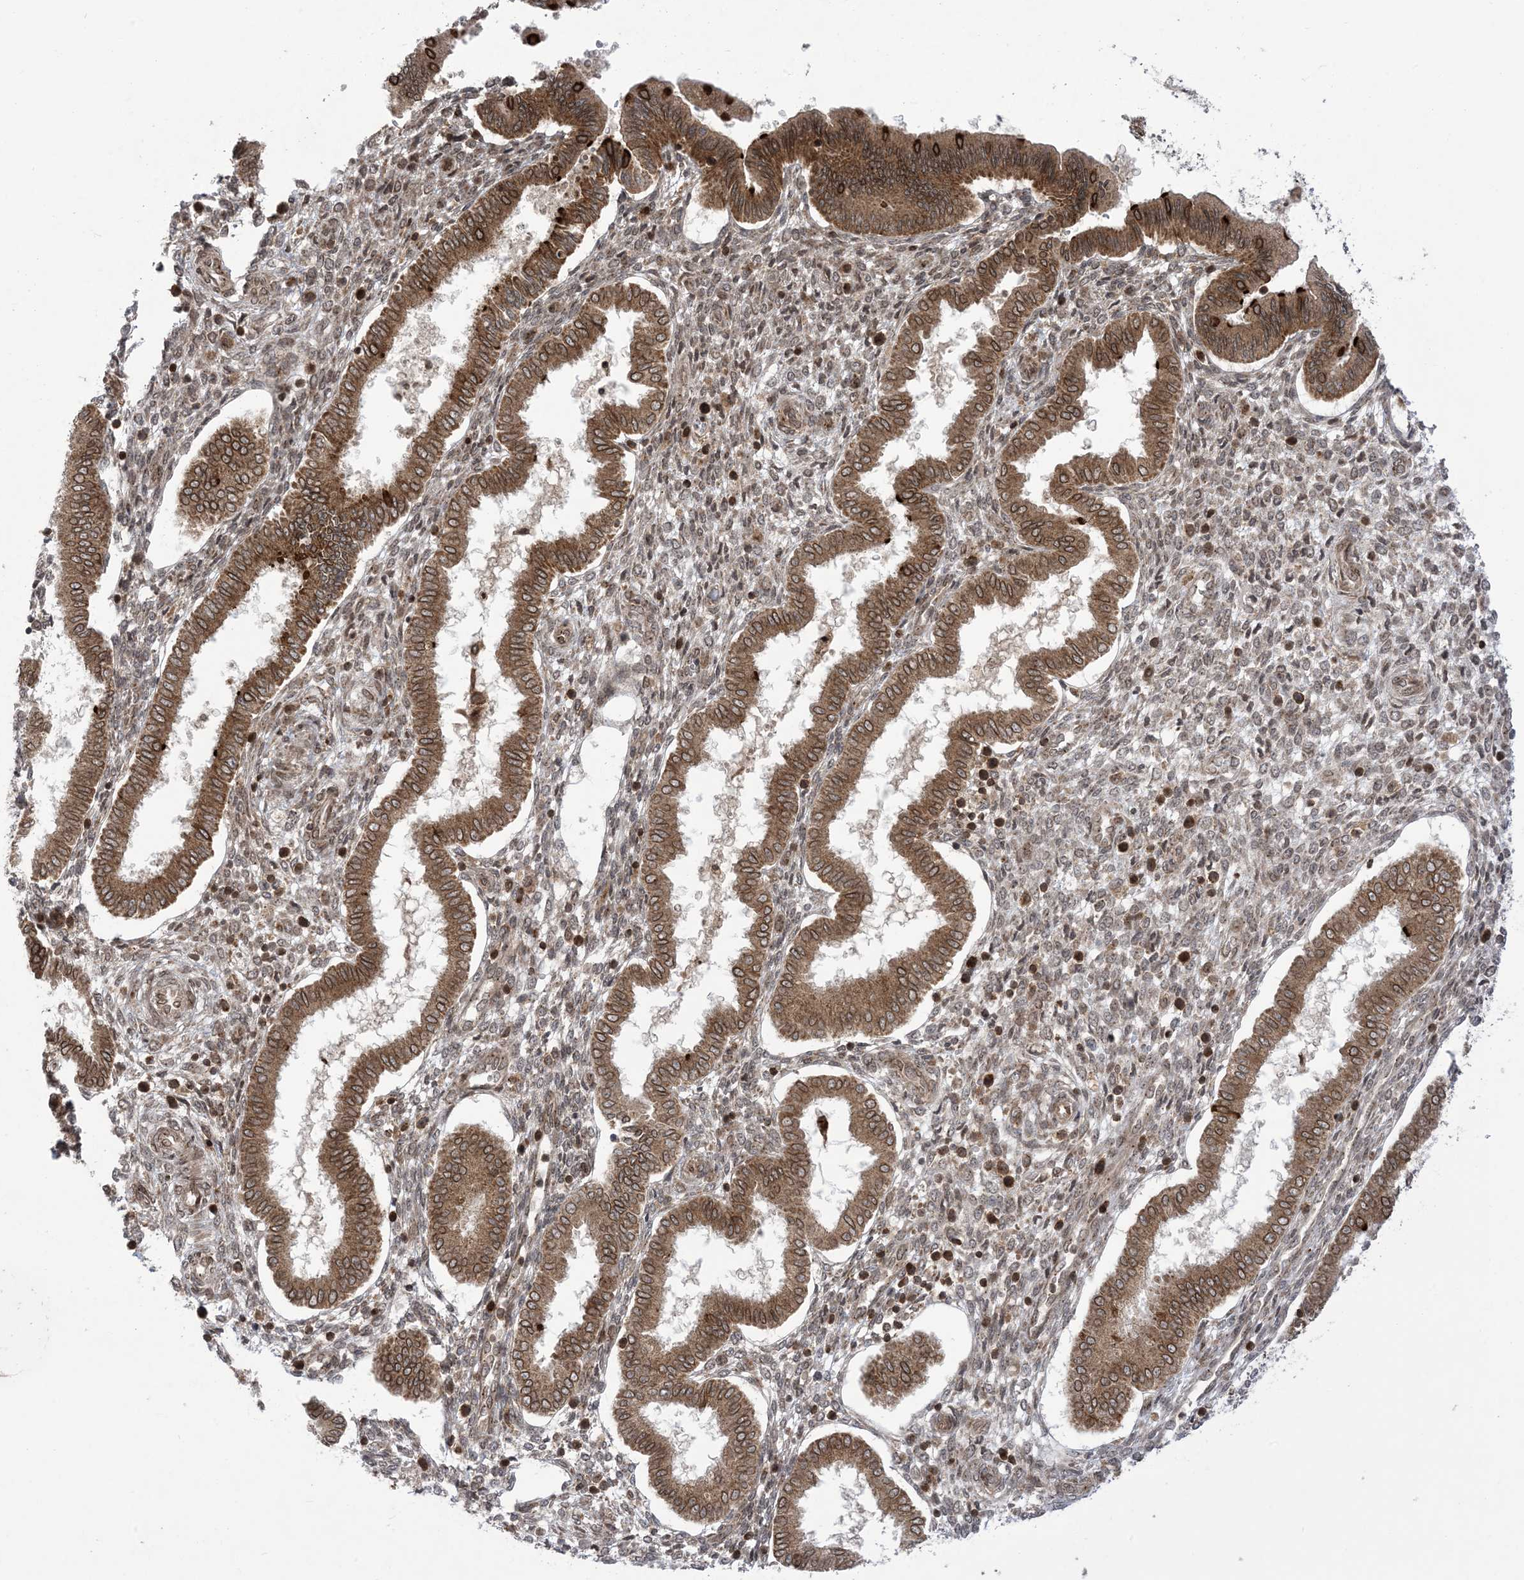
{"staining": {"intensity": "strong", "quantity": "25%-75%", "location": "cytoplasmic/membranous"}, "tissue": "endometrium", "cell_type": "Cells in endometrial stroma", "image_type": "normal", "snomed": [{"axis": "morphology", "description": "Normal tissue, NOS"}, {"axis": "topography", "description": "Endometrium"}], "caption": "Cells in endometrial stroma show high levels of strong cytoplasmic/membranous staining in approximately 25%-75% of cells in unremarkable endometrium.", "gene": "CASP4", "patient": {"sex": "female", "age": 24}}